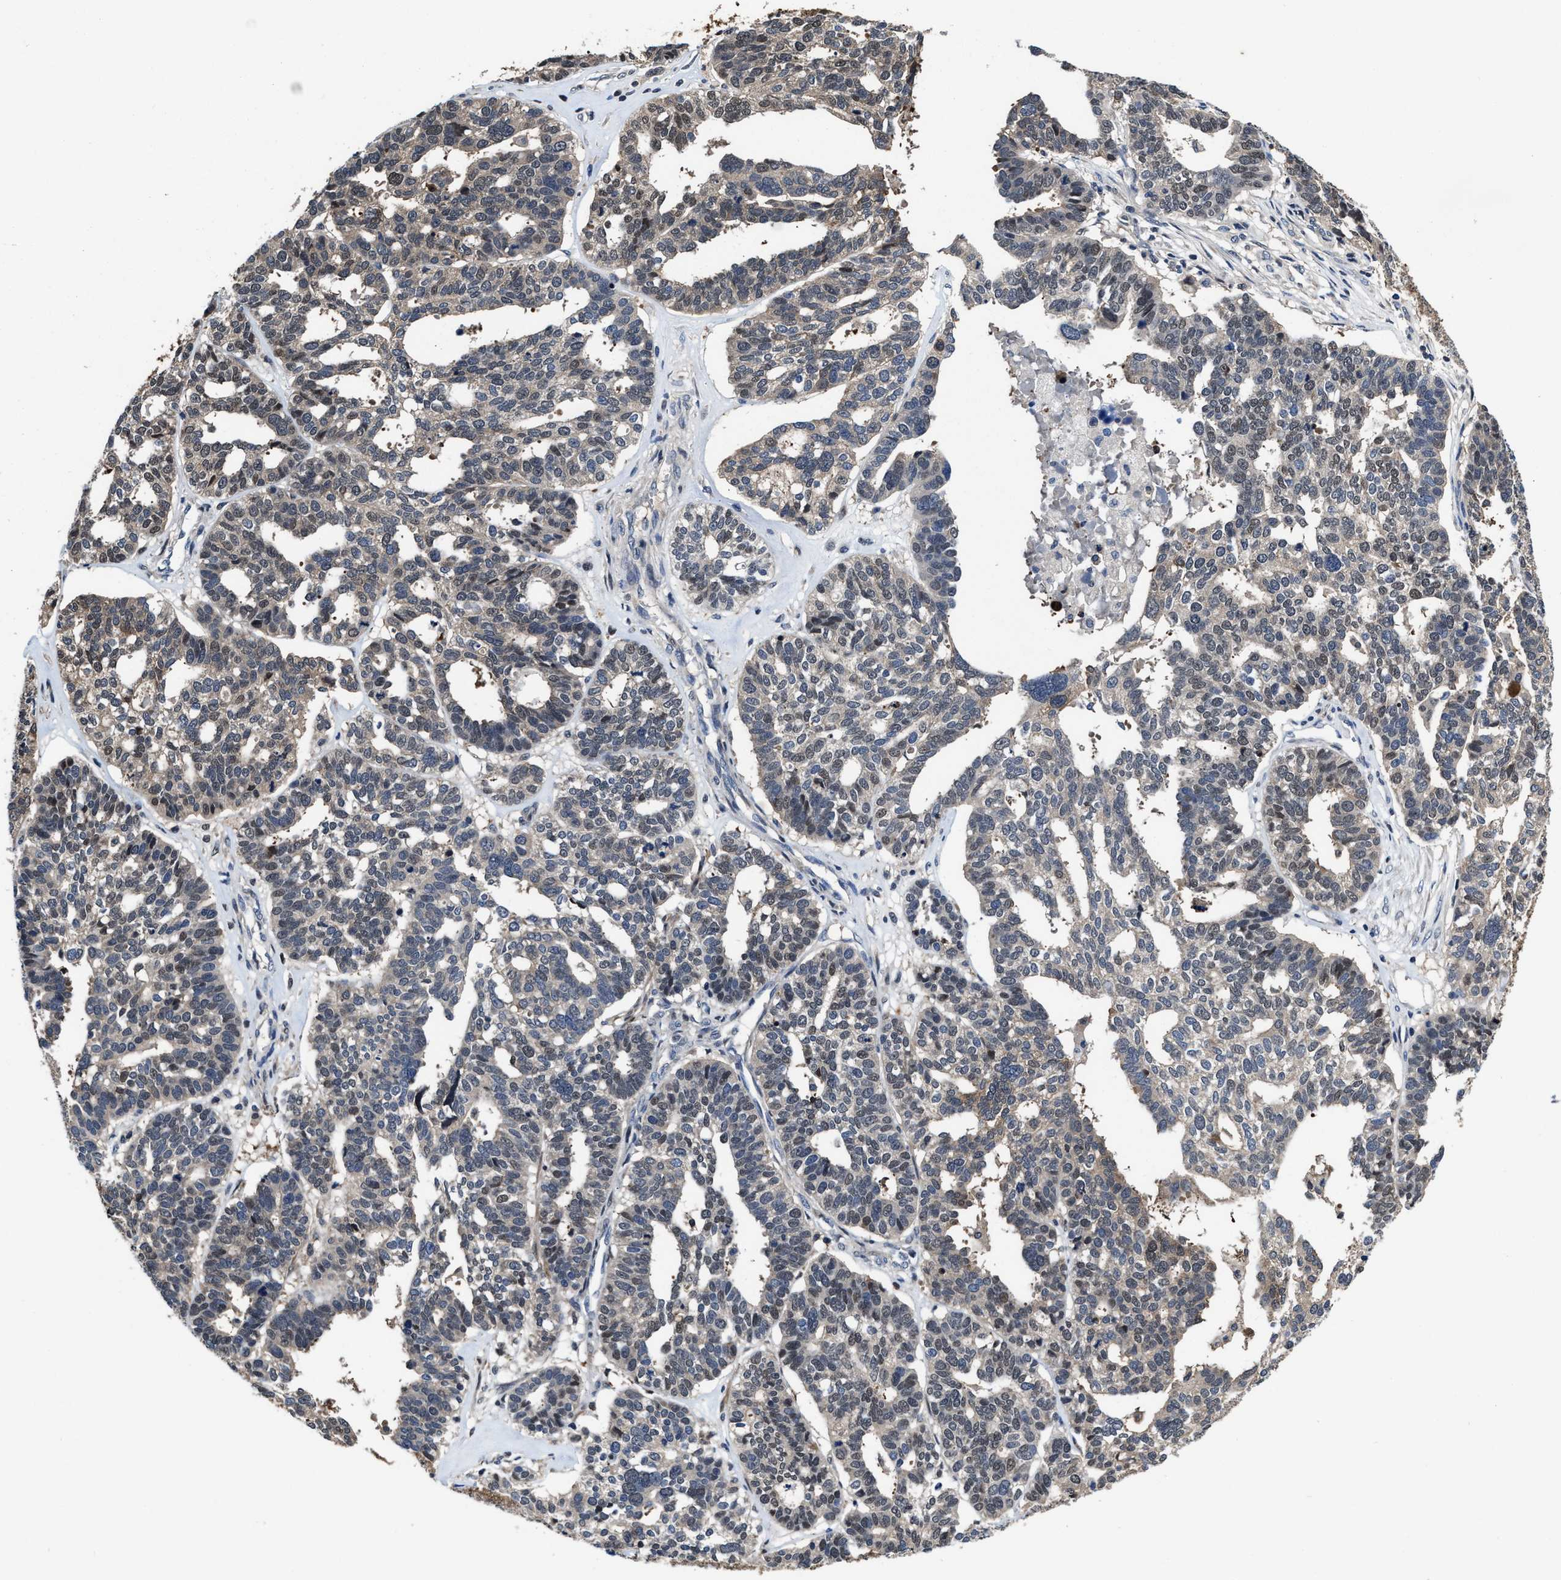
{"staining": {"intensity": "weak", "quantity": "<25%", "location": "nuclear"}, "tissue": "ovarian cancer", "cell_type": "Tumor cells", "image_type": "cancer", "snomed": [{"axis": "morphology", "description": "Cystadenocarcinoma, serous, NOS"}, {"axis": "topography", "description": "Ovary"}], "caption": "Immunohistochemistry (IHC) of ovarian serous cystadenocarcinoma exhibits no positivity in tumor cells.", "gene": "KIF12", "patient": {"sex": "female", "age": 59}}